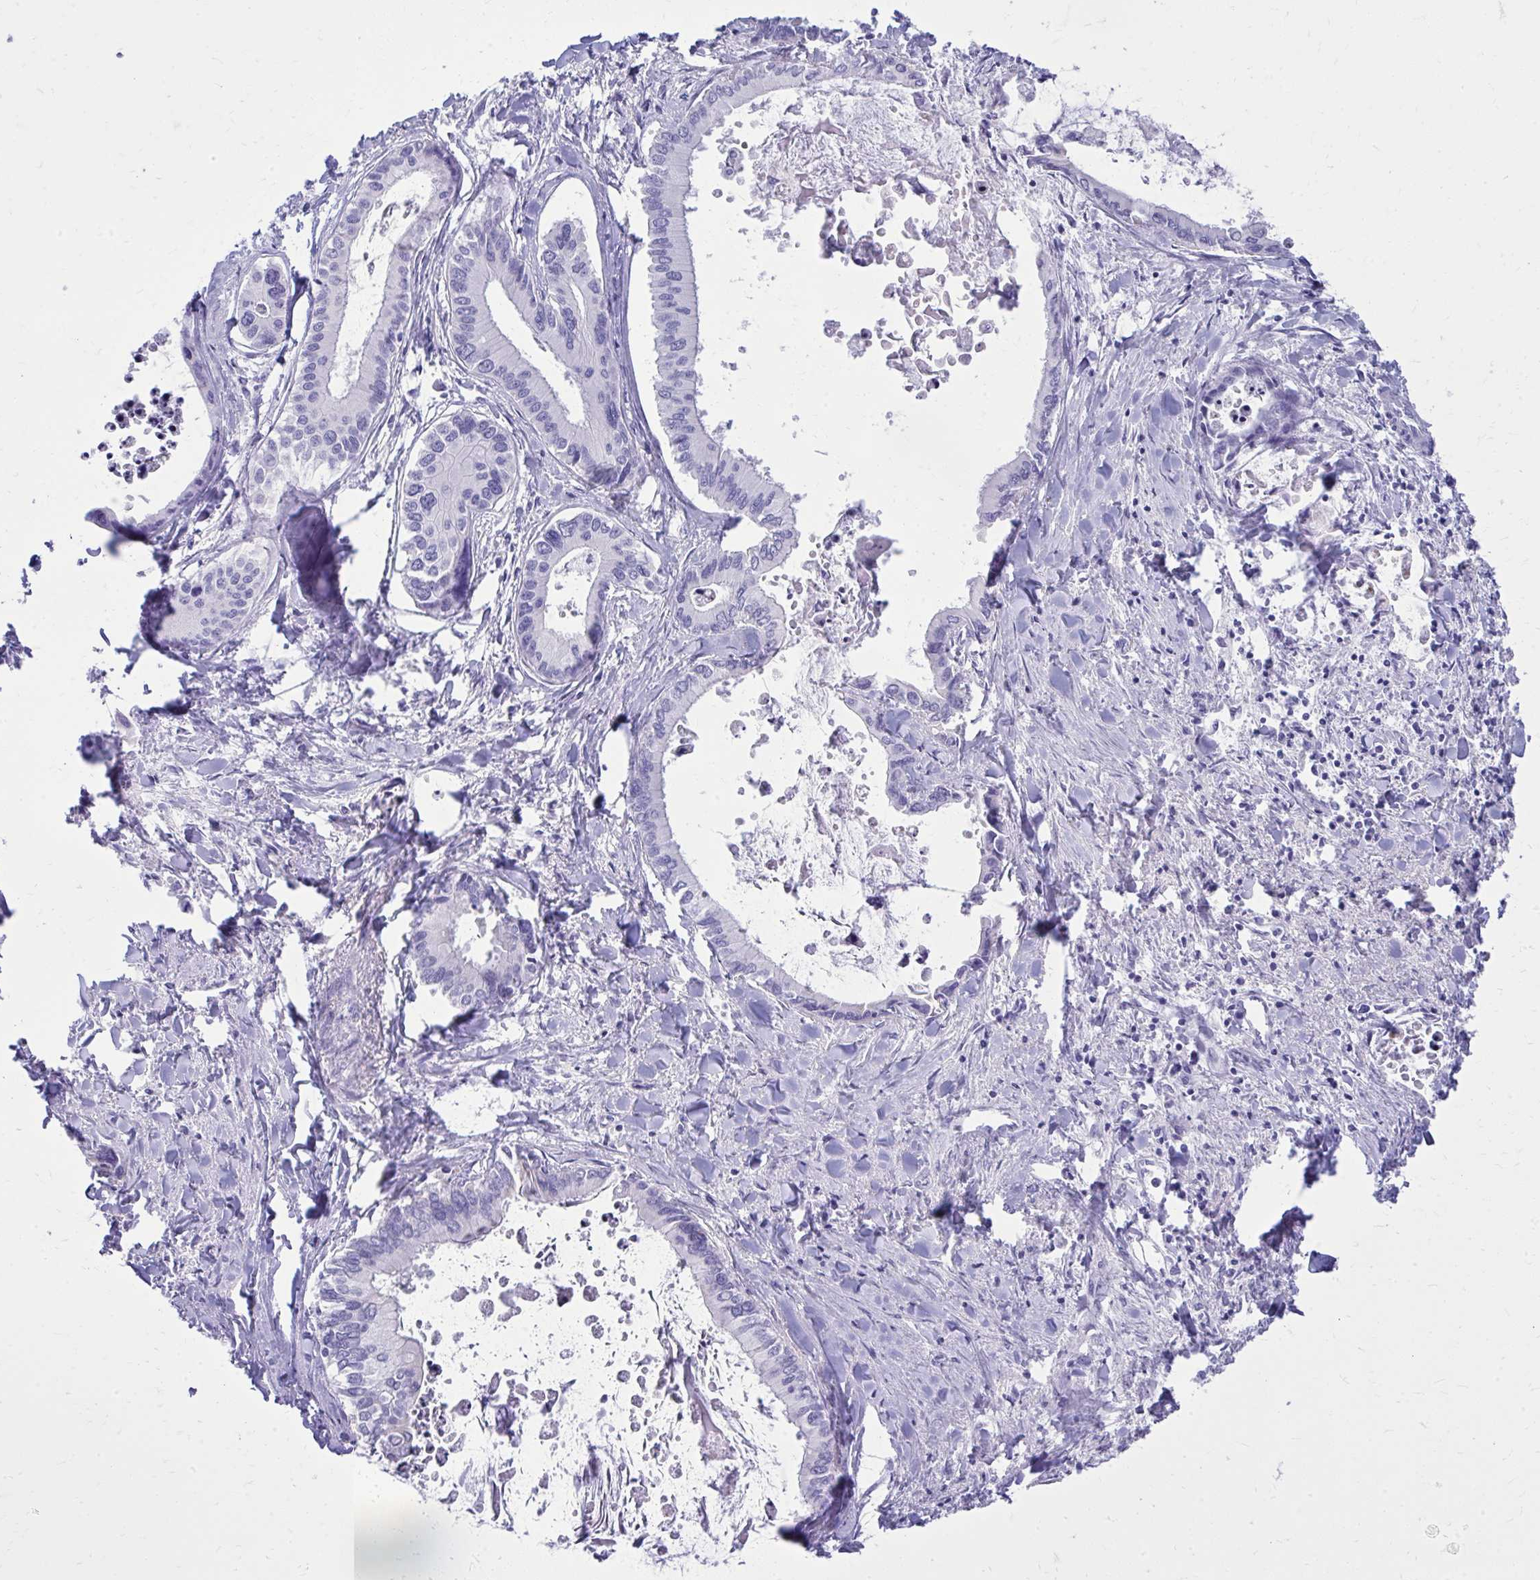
{"staining": {"intensity": "negative", "quantity": "none", "location": "none"}, "tissue": "liver cancer", "cell_type": "Tumor cells", "image_type": "cancer", "snomed": [{"axis": "morphology", "description": "Cholangiocarcinoma"}, {"axis": "topography", "description": "Liver"}], "caption": "A micrograph of human cholangiocarcinoma (liver) is negative for staining in tumor cells.", "gene": "BCL6B", "patient": {"sex": "male", "age": 66}}